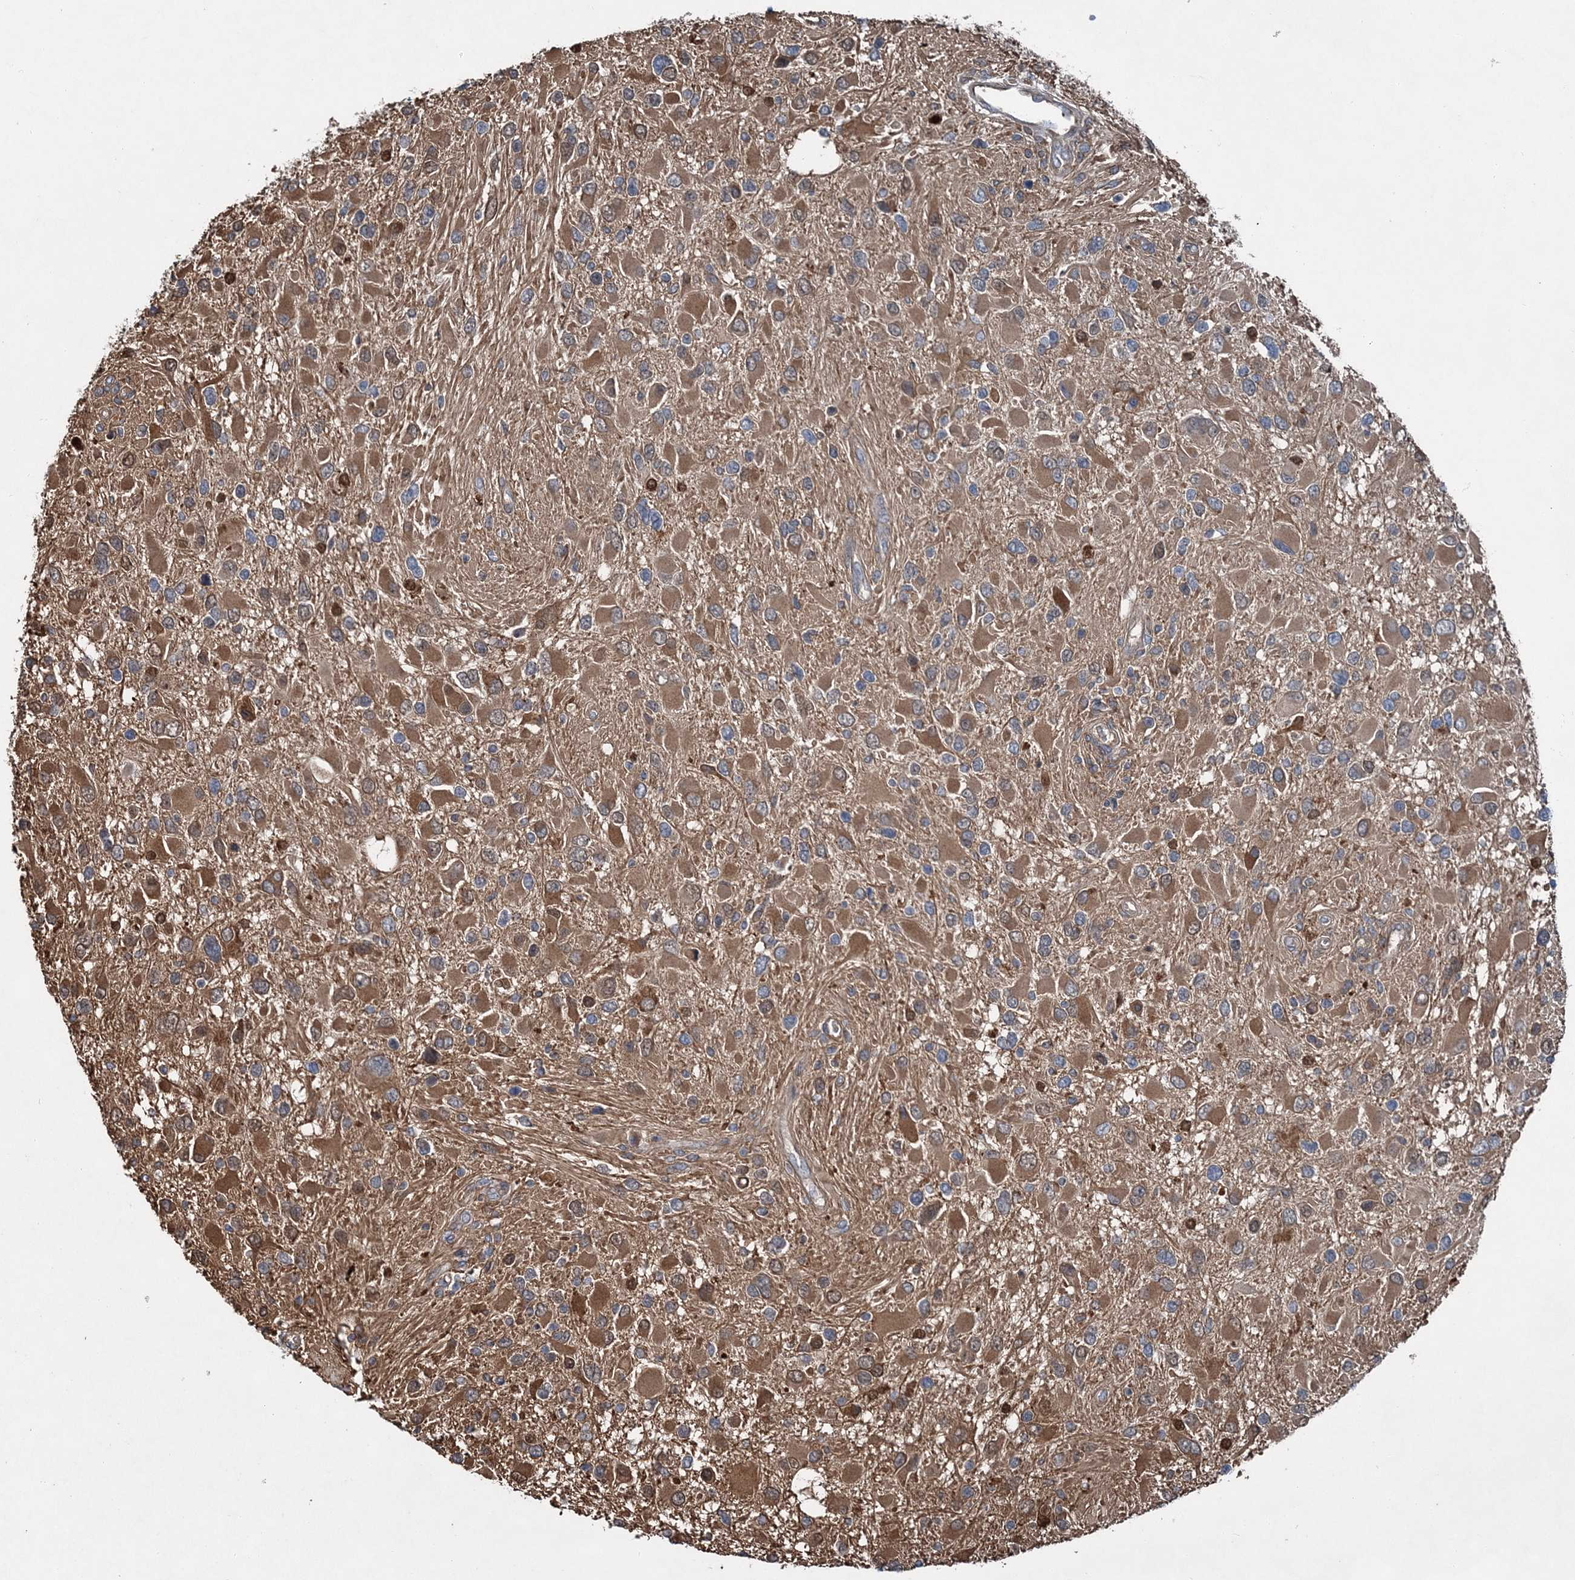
{"staining": {"intensity": "moderate", "quantity": ">75%", "location": "cytoplasmic/membranous"}, "tissue": "glioma", "cell_type": "Tumor cells", "image_type": "cancer", "snomed": [{"axis": "morphology", "description": "Glioma, malignant, High grade"}, {"axis": "topography", "description": "Brain"}], "caption": "Immunohistochemical staining of high-grade glioma (malignant) shows medium levels of moderate cytoplasmic/membranous protein positivity in approximately >75% of tumor cells.", "gene": "SPOPL", "patient": {"sex": "male", "age": 53}}